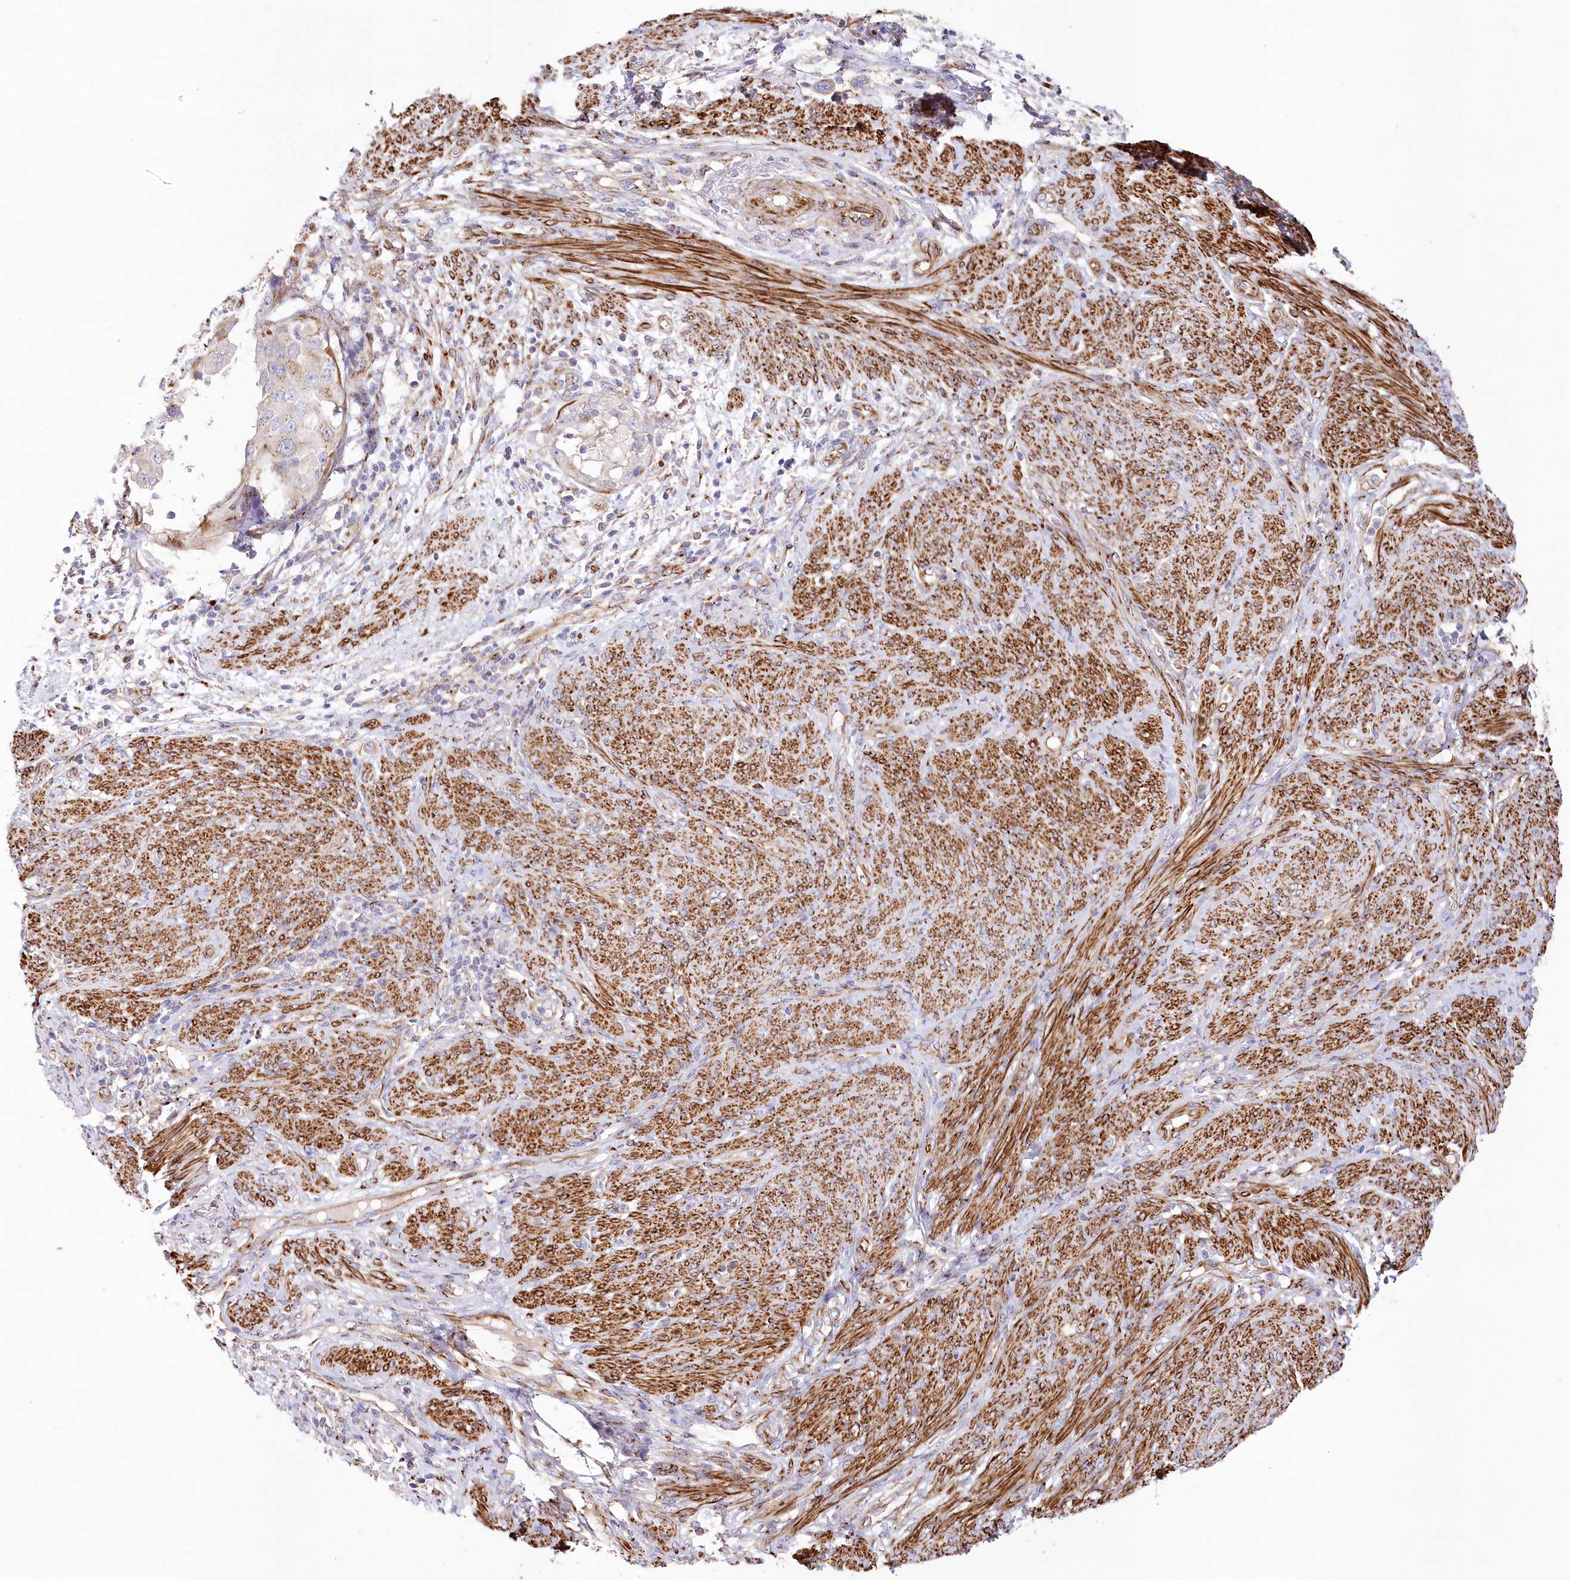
{"staining": {"intensity": "weak", "quantity": "25%-75%", "location": "cytoplasmic/membranous"}, "tissue": "endometrial cancer", "cell_type": "Tumor cells", "image_type": "cancer", "snomed": [{"axis": "morphology", "description": "Adenocarcinoma, NOS"}, {"axis": "topography", "description": "Endometrium"}], "caption": "Protein staining of endometrial adenocarcinoma tissue shows weak cytoplasmic/membranous positivity in about 25%-75% of tumor cells. The staining is performed using DAB (3,3'-diaminobenzidine) brown chromogen to label protein expression. The nuclei are counter-stained blue using hematoxylin.", "gene": "ABRAXAS2", "patient": {"sex": "female", "age": 85}}